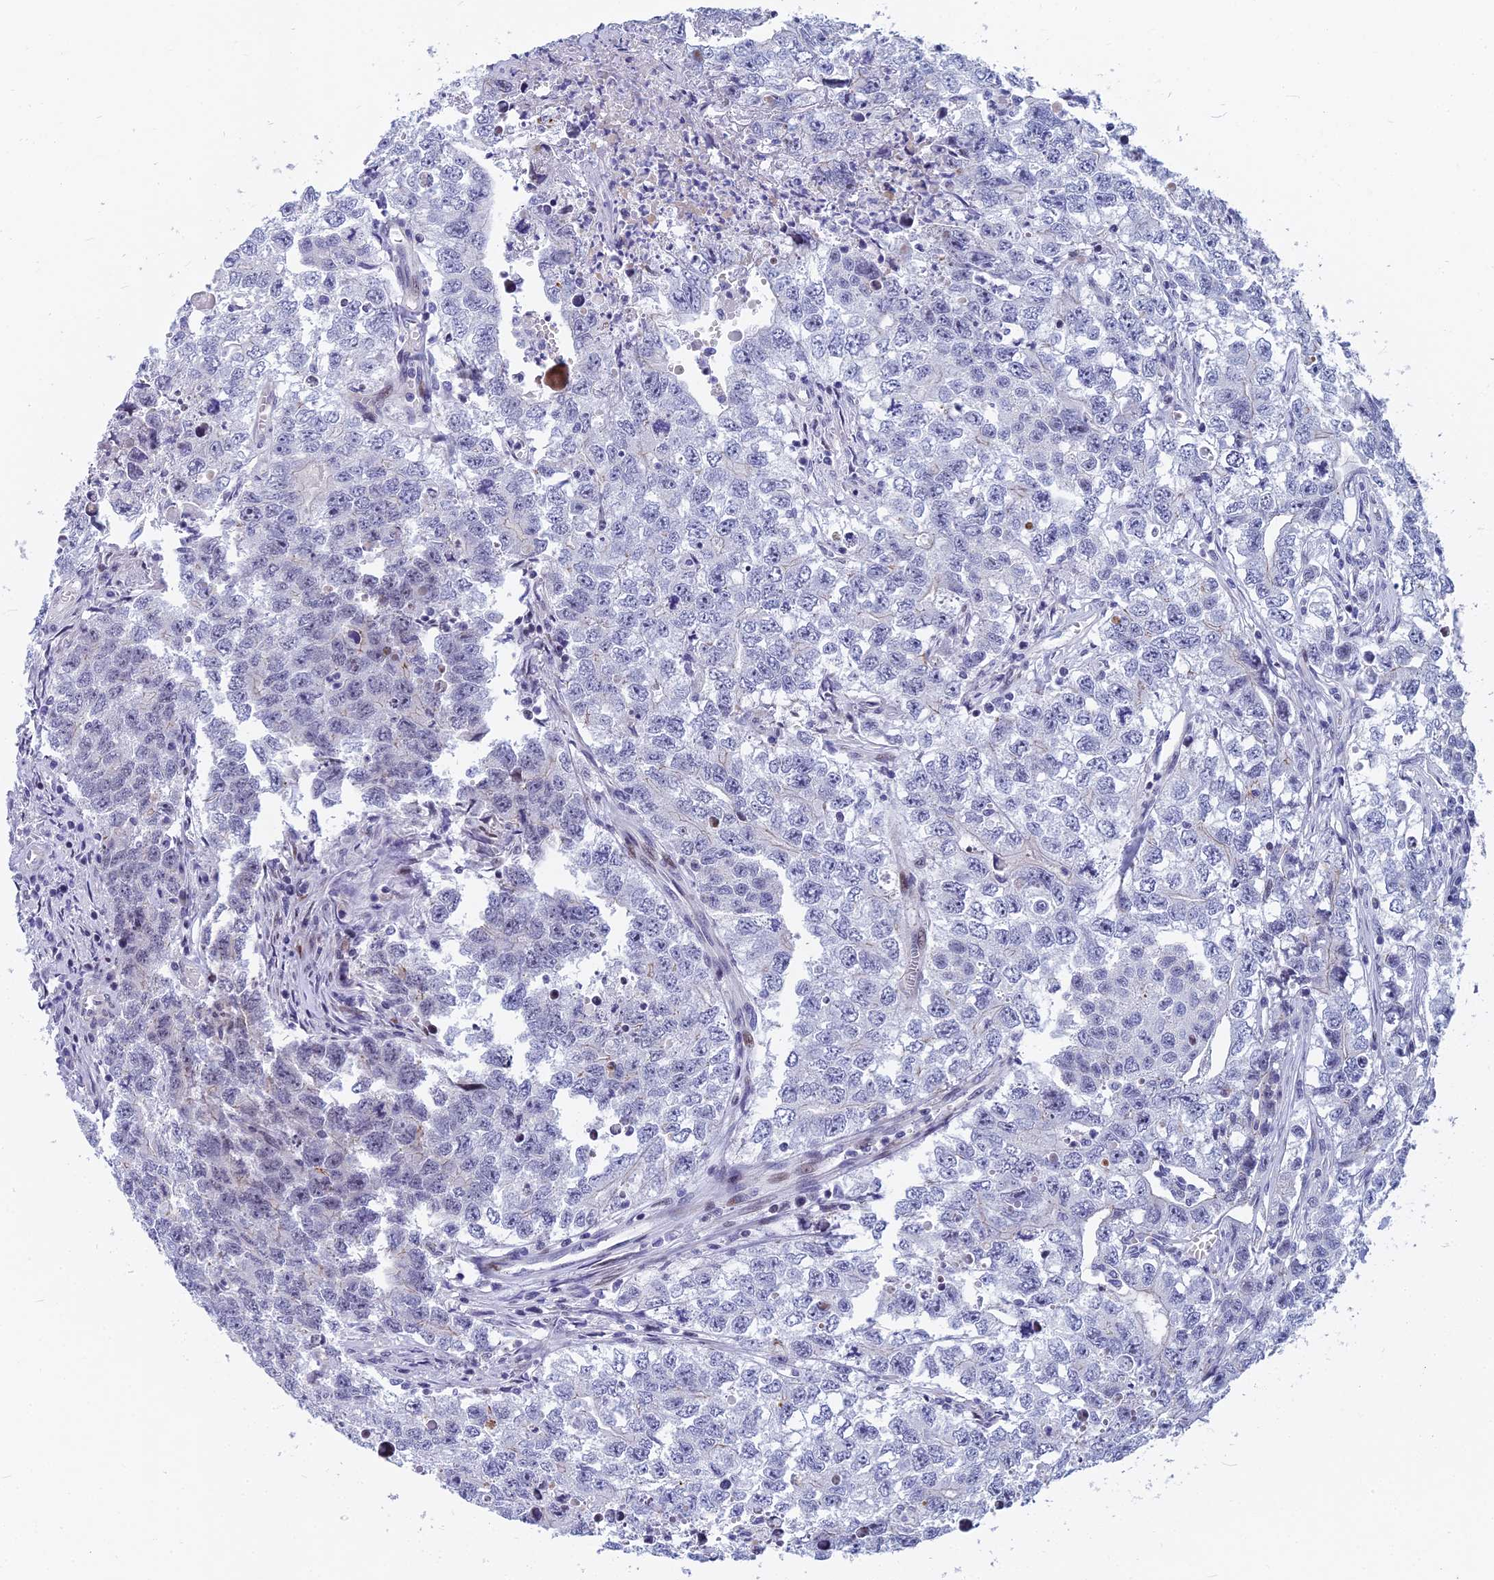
{"staining": {"intensity": "negative", "quantity": "none", "location": "none"}, "tissue": "testis cancer", "cell_type": "Tumor cells", "image_type": "cancer", "snomed": [{"axis": "morphology", "description": "Seminoma, NOS"}, {"axis": "morphology", "description": "Carcinoma, Embryonal, NOS"}, {"axis": "topography", "description": "Testis"}], "caption": "High magnification brightfield microscopy of testis embryonal carcinoma stained with DAB (brown) and counterstained with hematoxylin (blue): tumor cells show no significant expression.", "gene": "MYBPC2", "patient": {"sex": "male", "age": 43}}